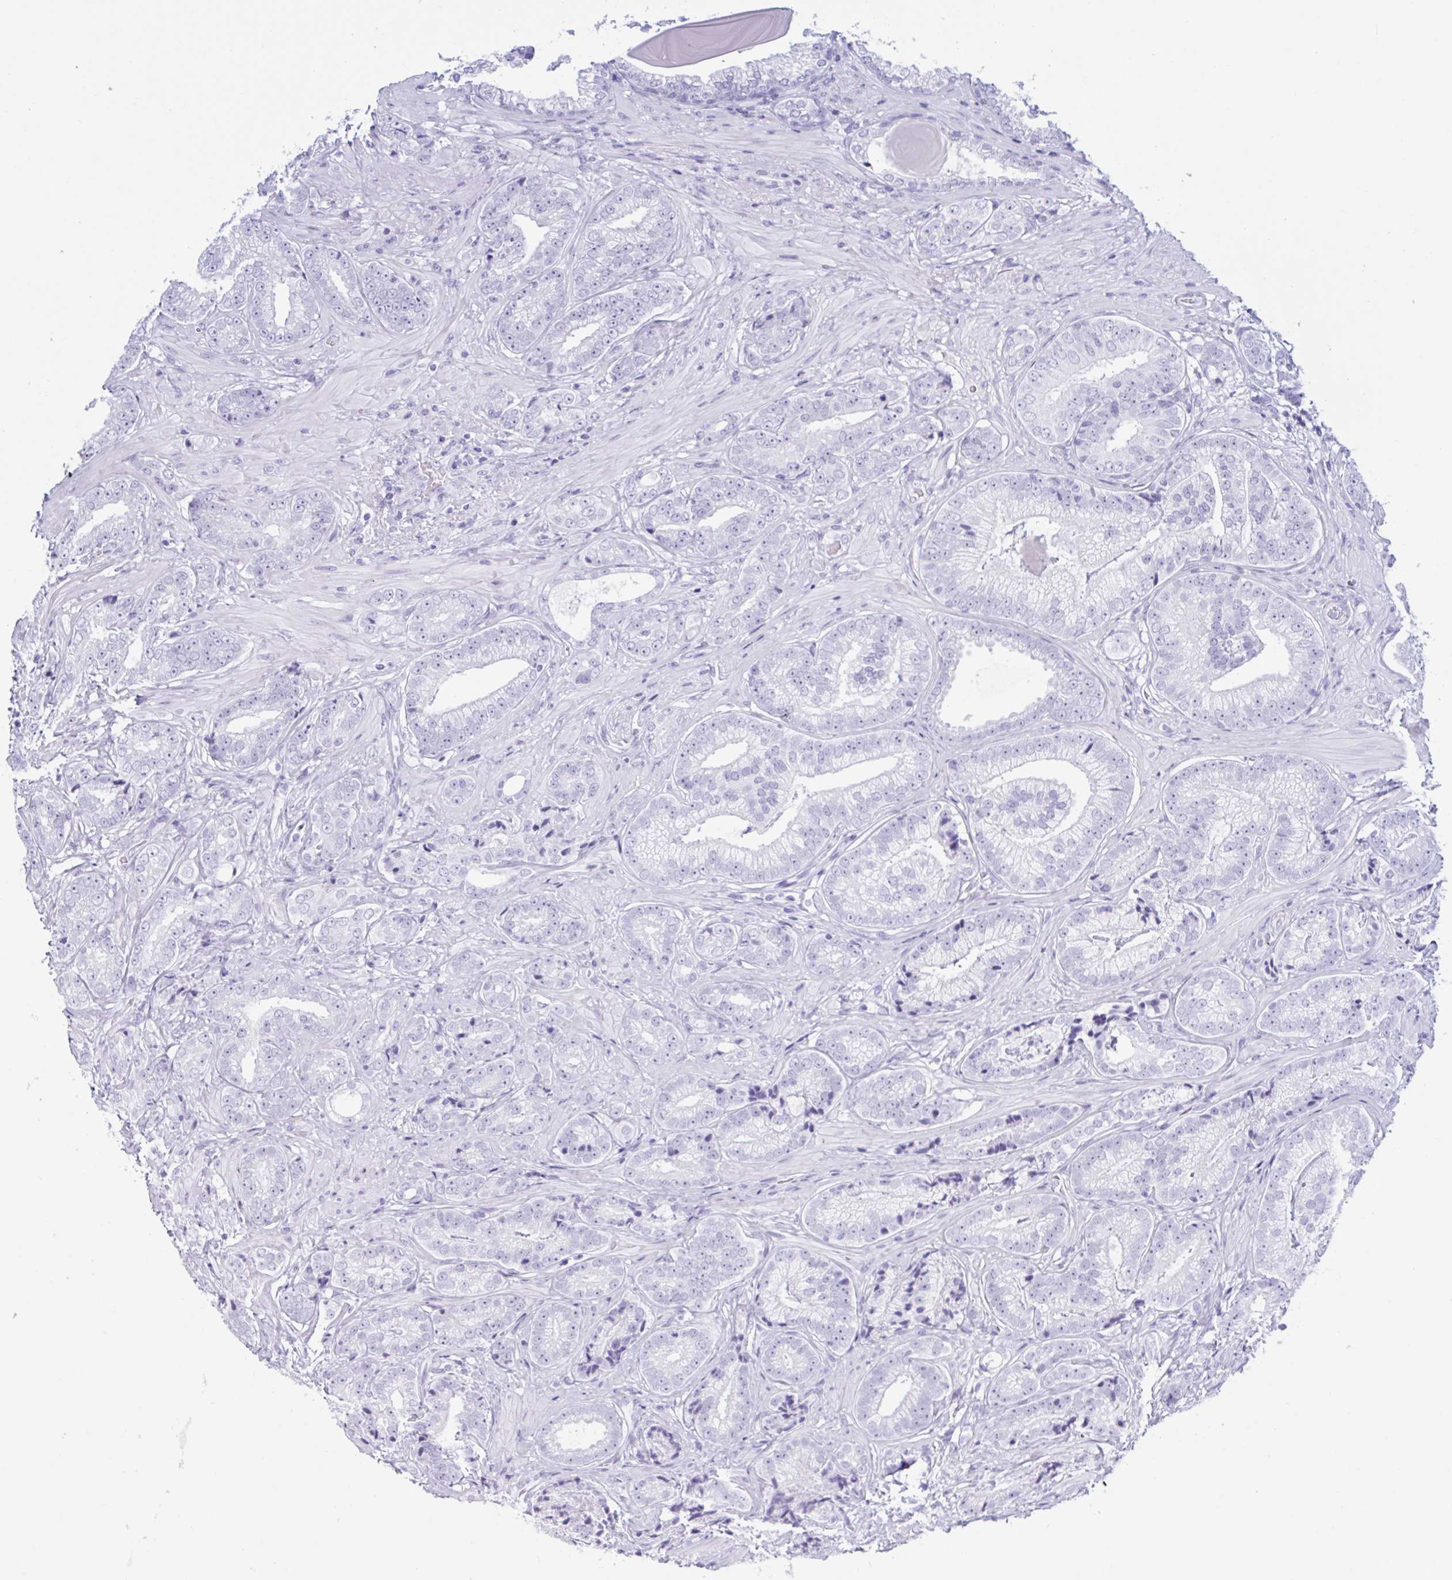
{"staining": {"intensity": "negative", "quantity": "none", "location": "none"}, "tissue": "prostate cancer", "cell_type": "Tumor cells", "image_type": "cancer", "snomed": [{"axis": "morphology", "description": "Adenocarcinoma, Low grade"}, {"axis": "topography", "description": "Prostate"}], "caption": "Adenocarcinoma (low-grade) (prostate) was stained to show a protein in brown. There is no significant positivity in tumor cells.", "gene": "MRGPRG", "patient": {"sex": "male", "age": 61}}